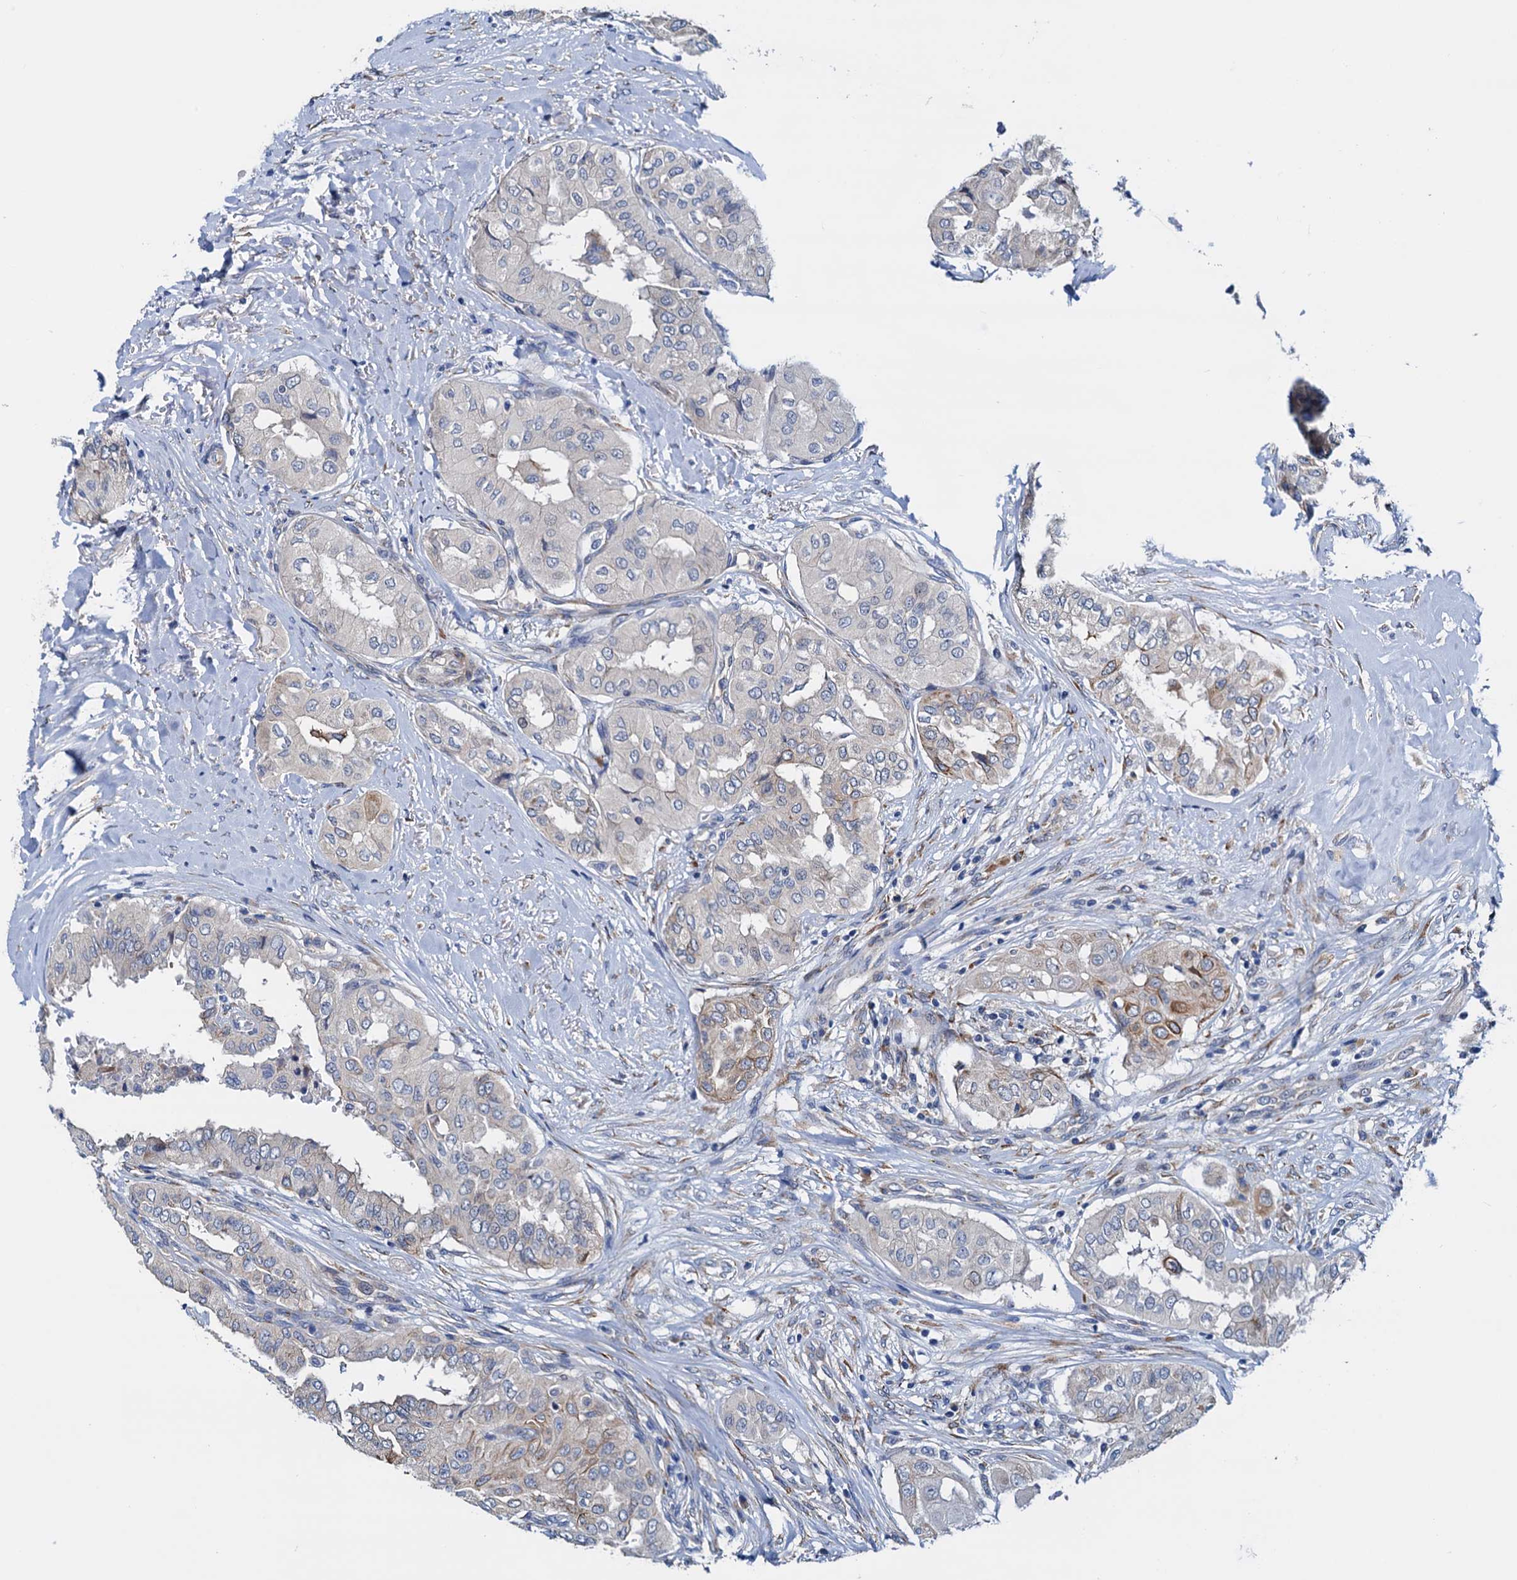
{"staining": {"intensity": "negative", "quantity": "none", "location": "none"}, "tissue": "thyroid cancer", "cell_type": "Tumor cells", "image_type": "cancer", "snomed": [{"axis": "morphology", "description": "Papillary adenocarcinoma, NOS"}, {"axis": "topography", "description": "Thyroid gland"}], "caption": "This is an immunohistochemistry image of thyroid cancer (papillary adenocarcinoma). There is no expression in tumor cells.", "gene": "RASSF9", "patient": {"sex": "female", "age": 59}}